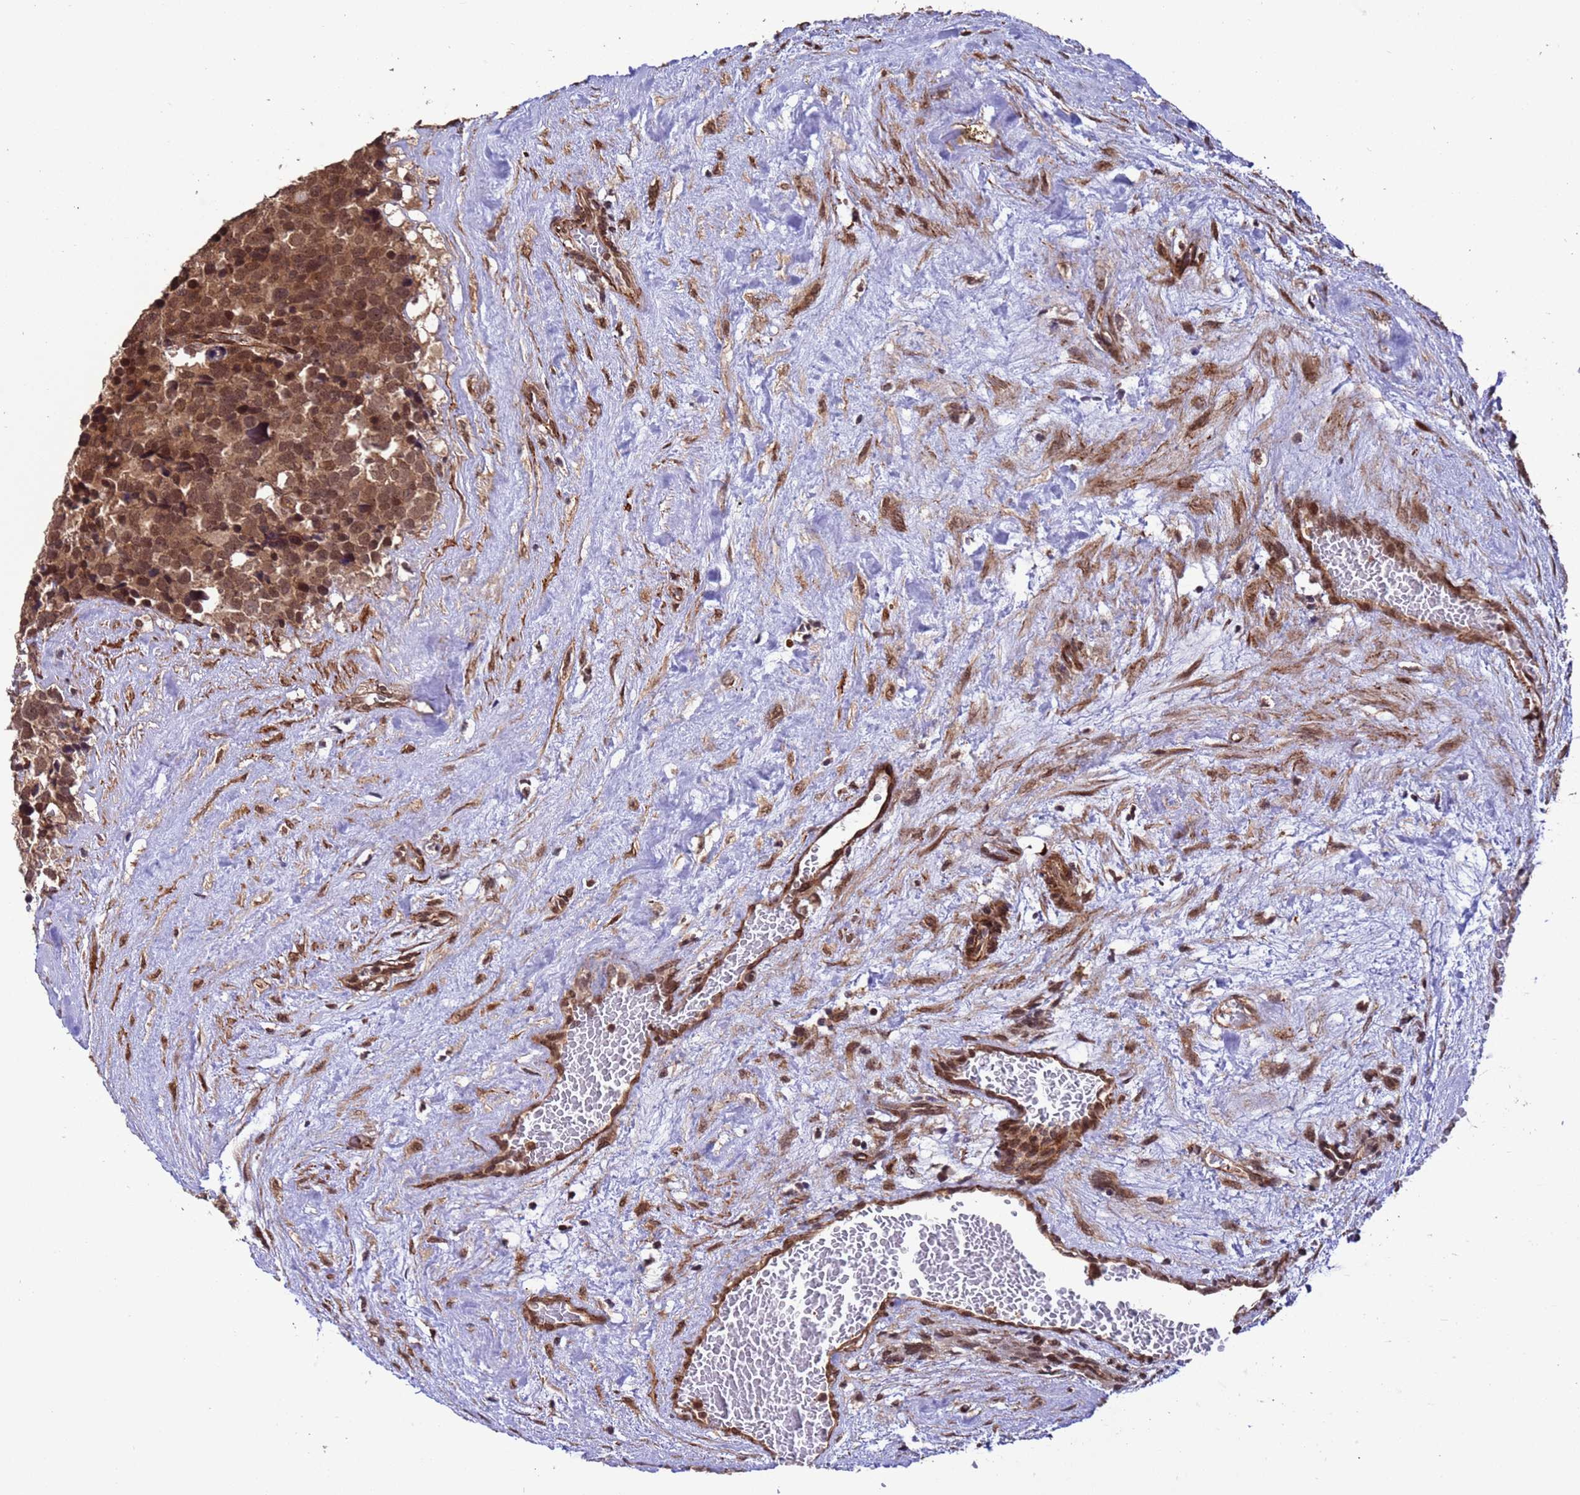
{"staining": {"intensity": "moderate", "quantity": ">75%", "location": "cytoplasmic/membranous,nuclear"}, "tissue": "testis cancer", "cell_type": "Tumor cells", "image_type": "cancer", "snomed": [{"axis": "morphology", "description": "Seminoma, NOS"}, {"axis": "topography", "description": "Testis"}], "caption": "Human testis seminoma stained with a protein marker exhibits moderate staining in tumor cells.", "gene": "VSTM4", "patient": {"sex": "male", "age": 71}}